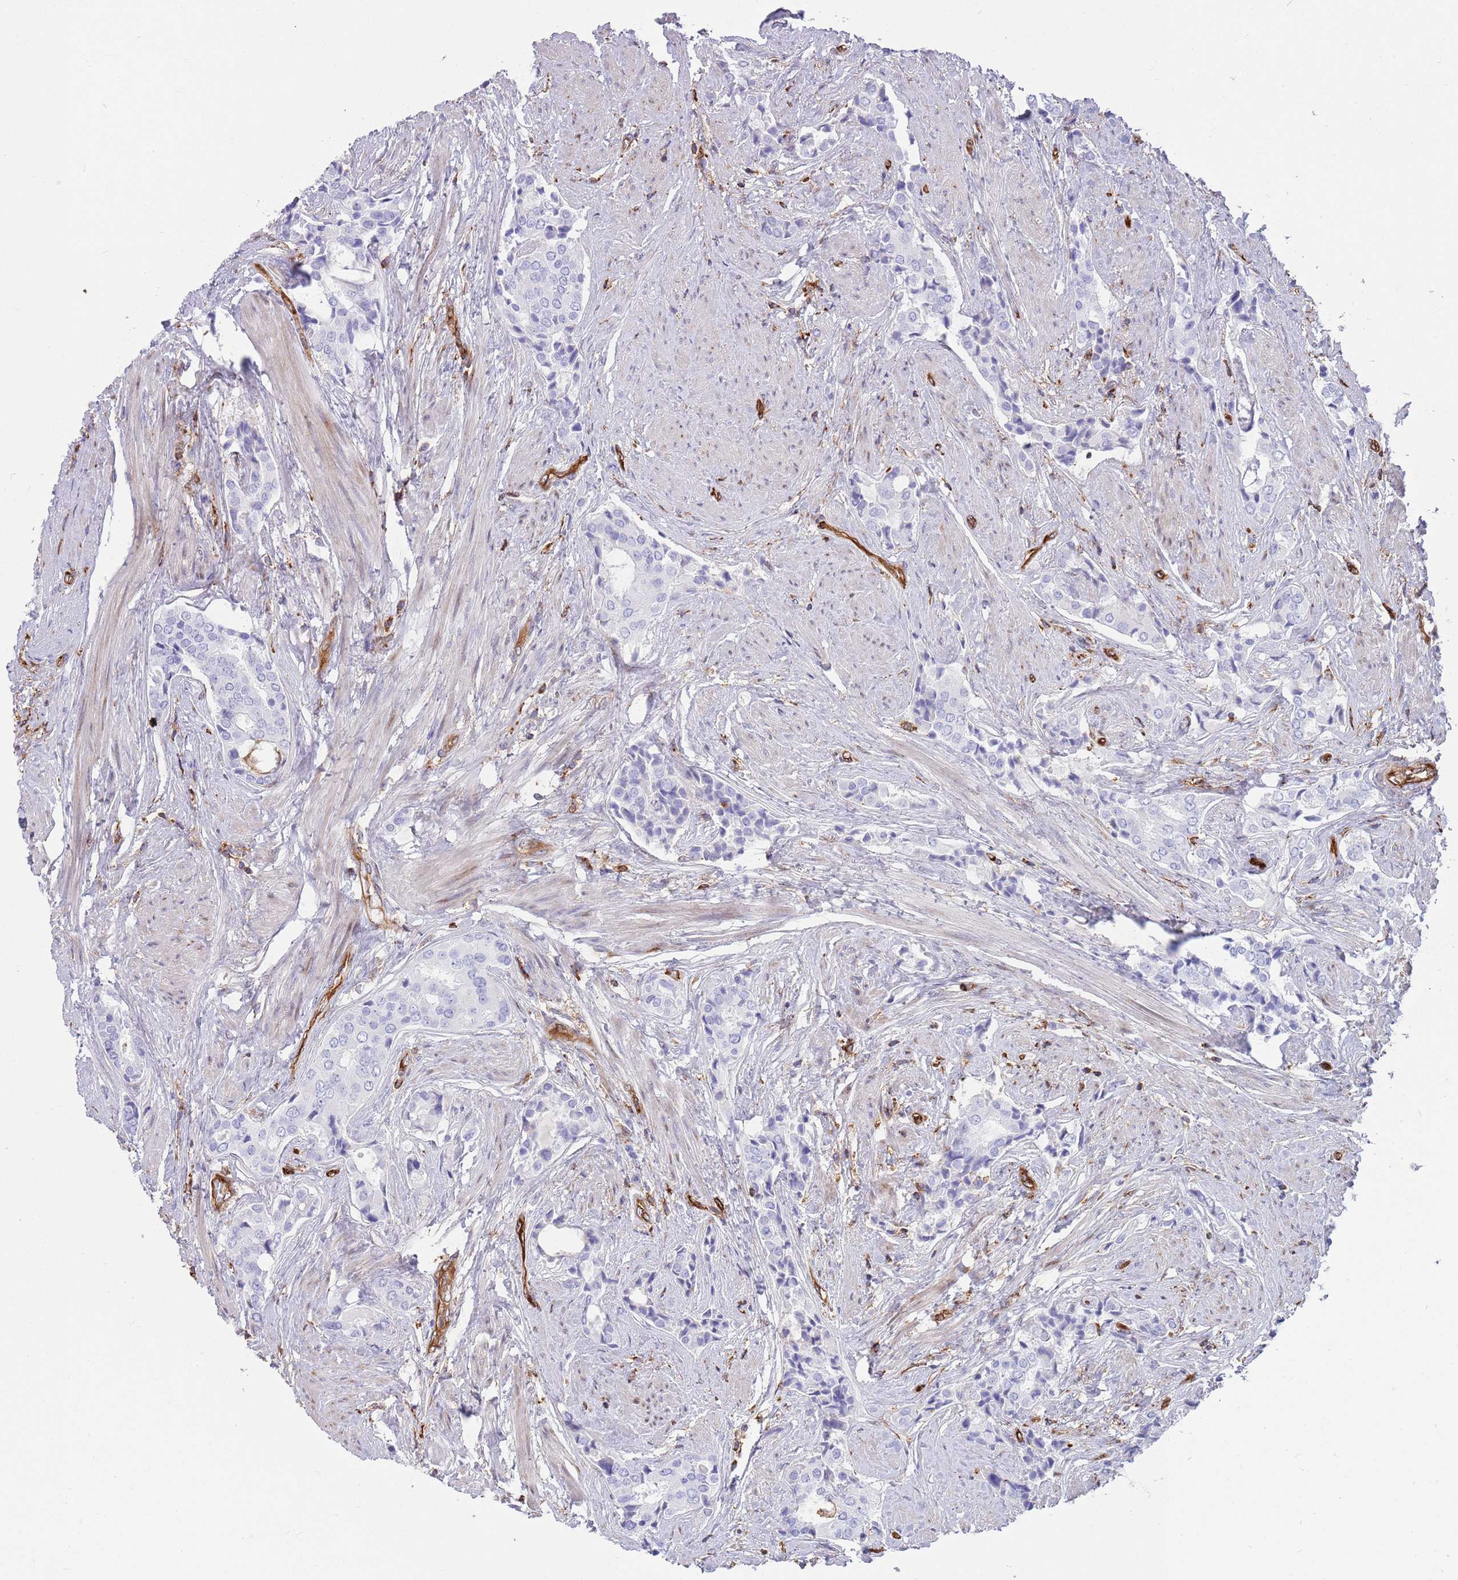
{"staining": {"intensity": "negative", "quantity": "none", "location": "none"}, "tissue": "prostate cancer", "cell_type": "Tumor cells", "image_type": "cancer", "snomed": [{"axis": "morphology", "description": "Adenocarcinoma, High grade"}, {"axis": "topography", "description": "Prostate"}], "caption": "Histopathology image shows no protein expression in tumor cells of high-grade adenocarcinoma (prostate) tissue.", "gene": "KBTBD7", "patient": {"sex": "male", "age": 71}}